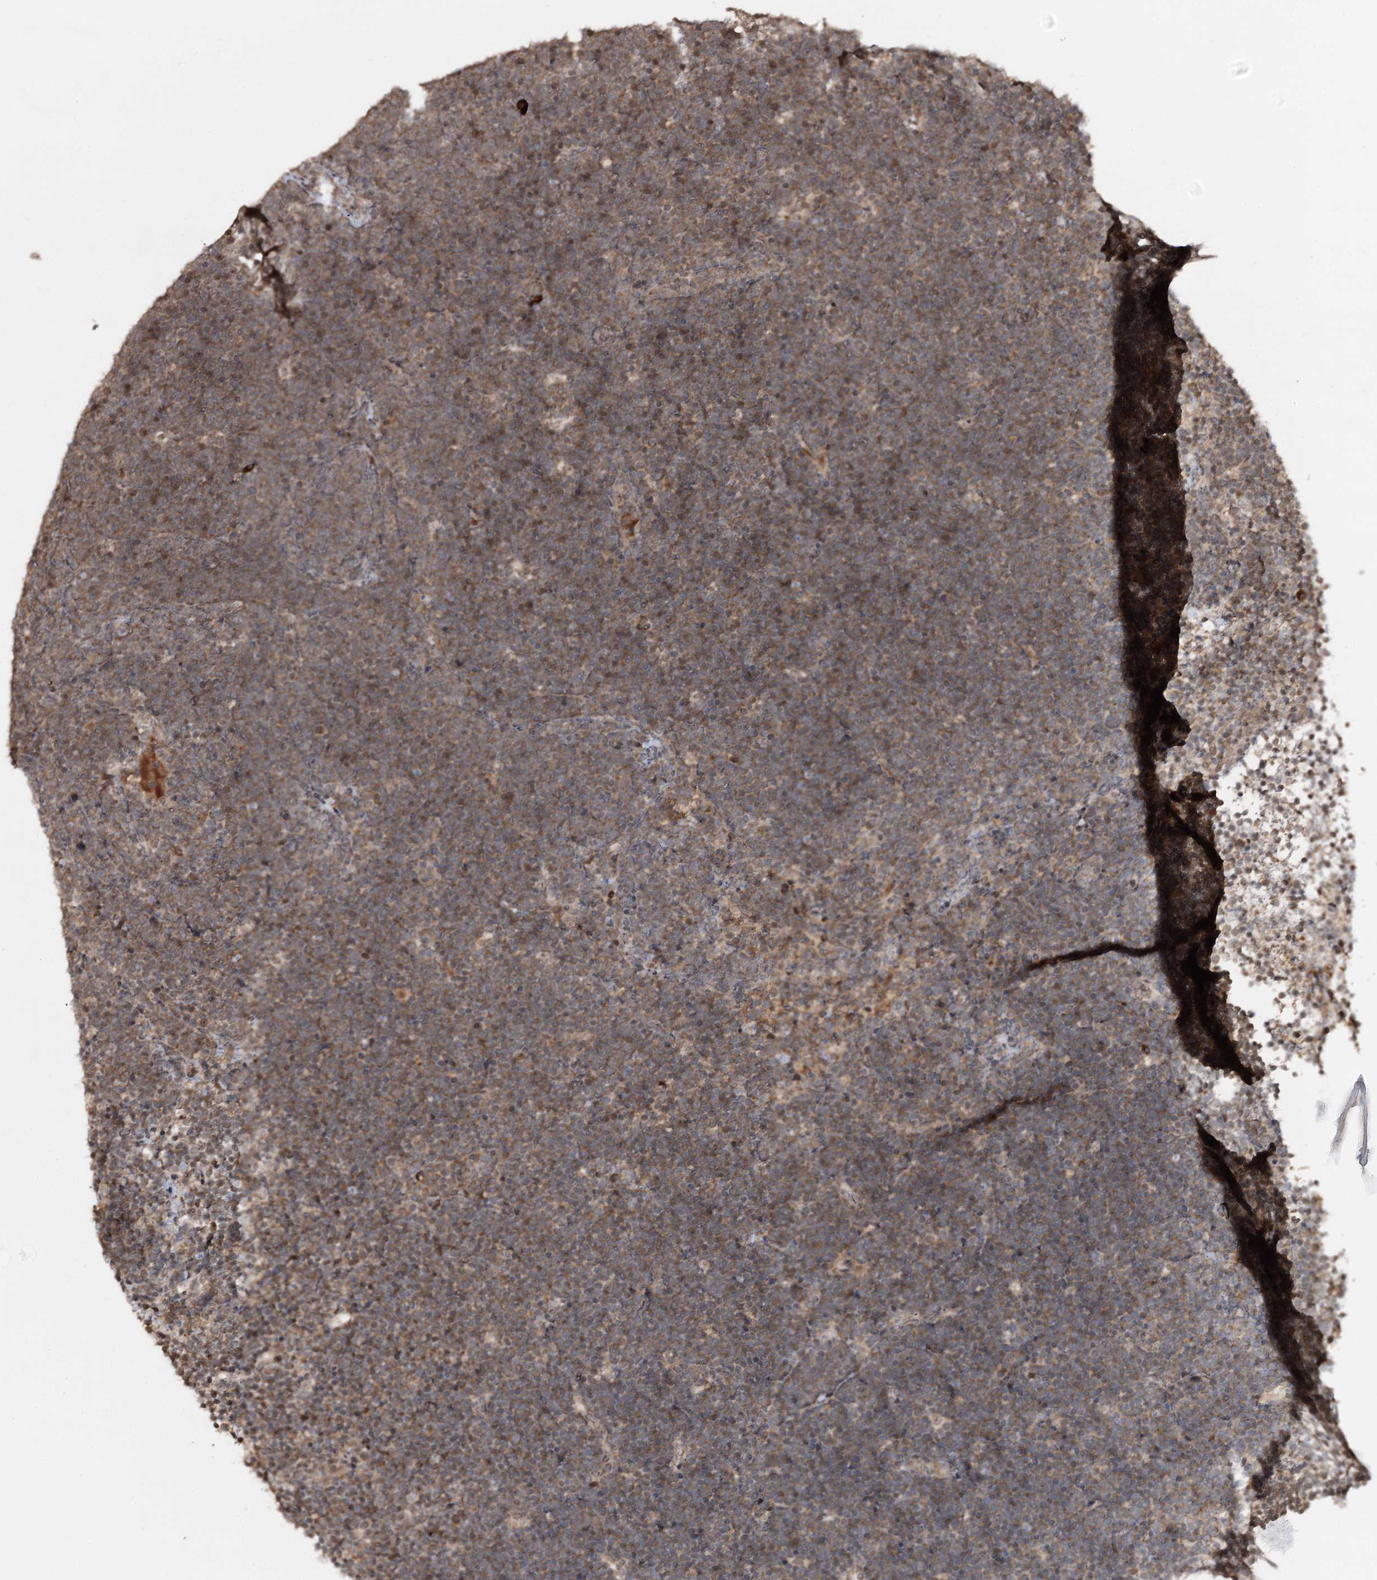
{"staining": {"intensity": "moderate", "quantity": ">75%", "location": "cytoplasmic/membranous"}, "tissue": "lymphoma", "cell_type": "Tumor cells", "image_type": "cancer", "snomed": [{"axis": "morphology", "description": "Malignant lymphoma, non-Hodgkin's type, High grade"}, {"axis": "topography", "description": "Lymph node"}], "caption": "This is an image of immunohistochemistry staining of lymphoma, which shows moderate expression in the cytoplasmic/membranous of tumor cells.", "gene": "FAM53B", "patient": {"sex": "male", "age": 13}}